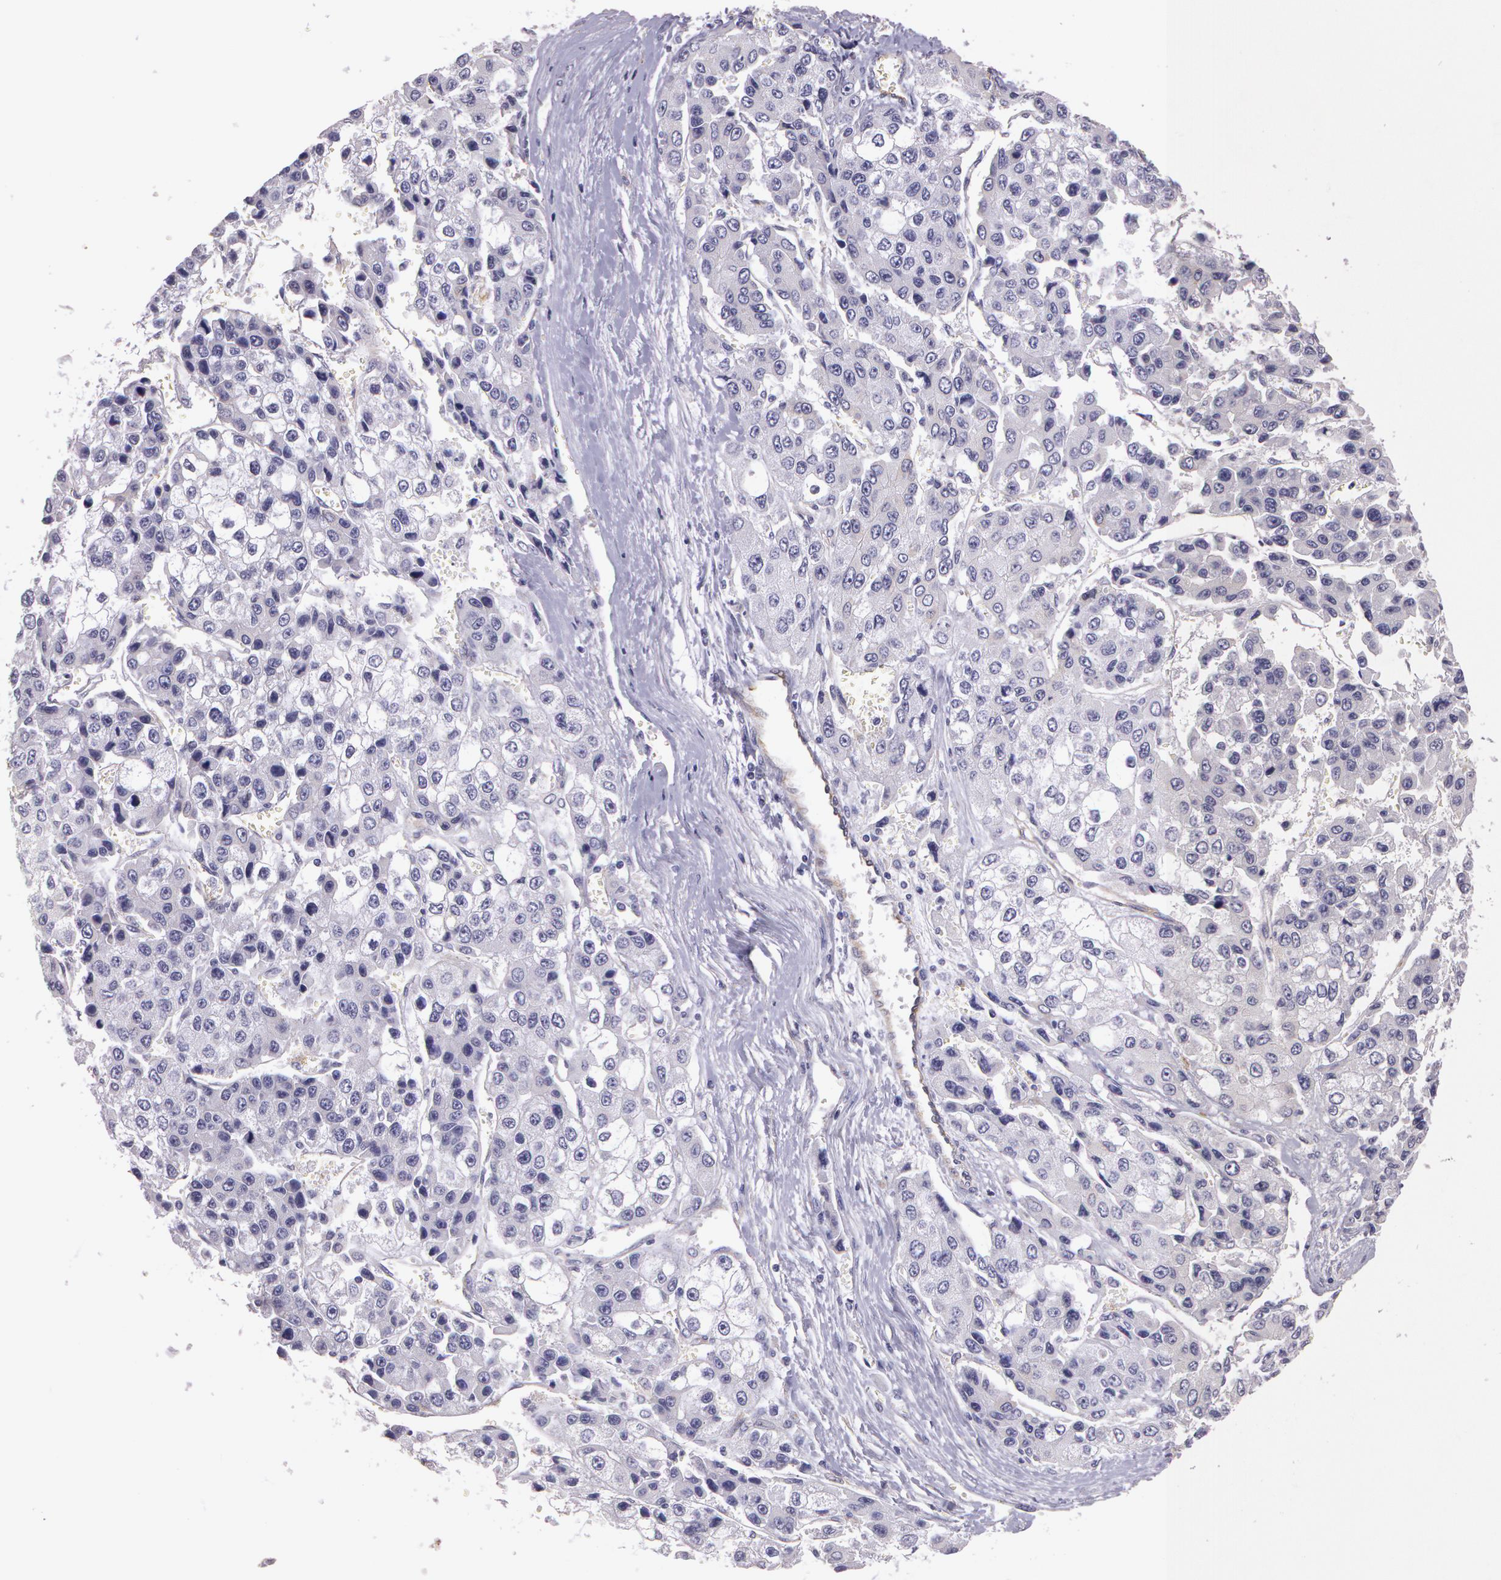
{"staining": {"intensity": "negative", "quantity": "none", "location": "none"}, "tissue": "liver cancer", "cell_type": "Tumor cells", "image_type": "cancer", "snomed": [{"axis": "morphology", "description": "Carcinoma, Hepatocellular, NOS"}, {"axis": "topography", "description": "Liver"}], "caption": "Tumor cells show no significant staining in liver cancer.", "gene": "G2E3", "patient": {"sex": "female", "age": 66}}